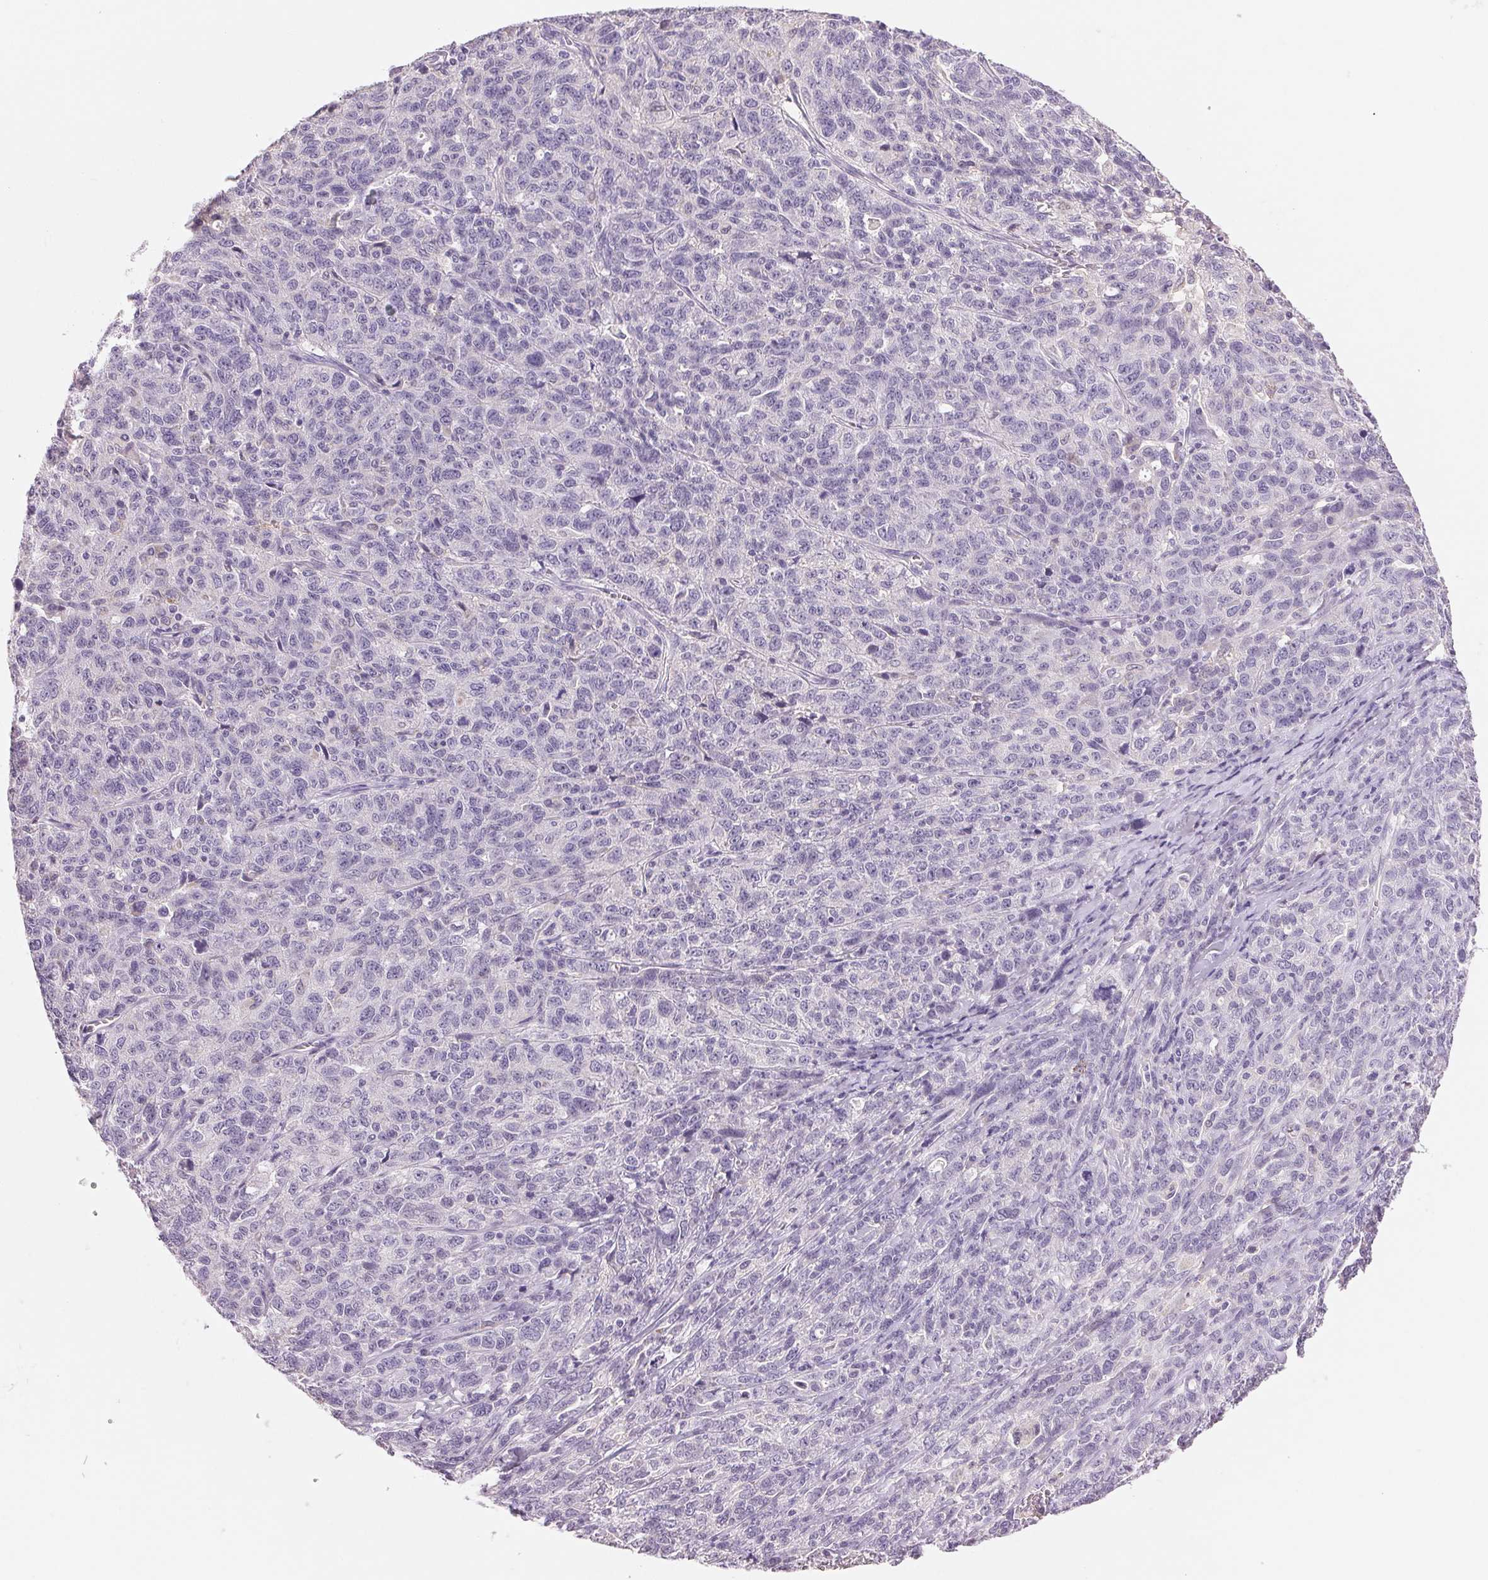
{"staining": {"intensity": "negative", "quantity": "none", "location": "none"}, "tissue": "ovarian cancer", "cell_type": "Tumor cells", "image_type": "cancer", "snomed": [{"axis": "morphology", "description": "Cystadenocarcinoma, serous, NOS"}, {"axis": "topography", "description": "Ovary"}], "caption": "Micrograph shows no significant protein positivity in tumor cells of serous cystadenocarcinoma (ovarian). (IHC, brightfield microscopy, high magnification).", "gene": "CYP11B1", "patient": {"sex": "female", "age": 71}}